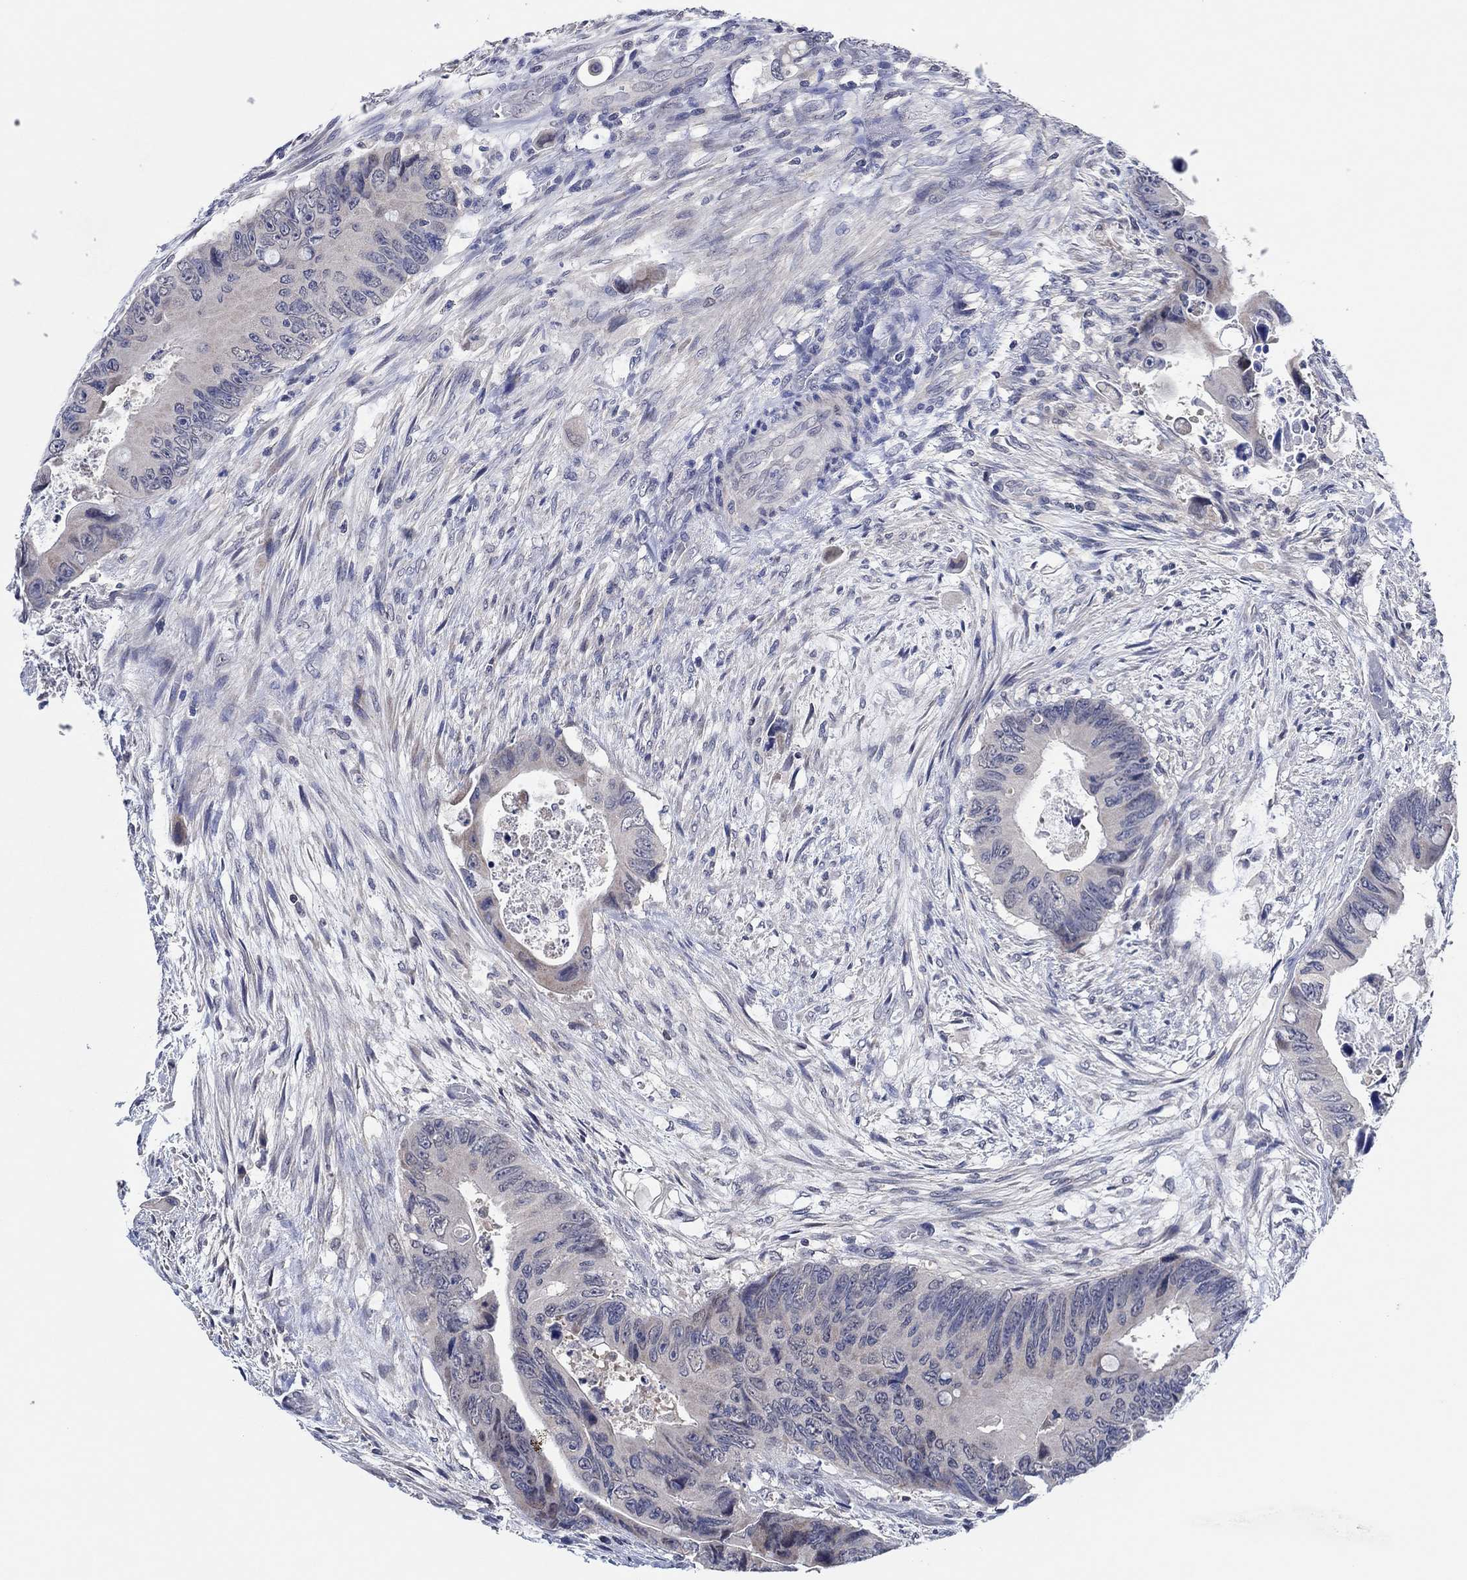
{"staining": {"intensity": "weak", "quantity": "<25%", "location": "cytoplasmic/membranous"}, "tissue": "colorectal cancer", "cell_type": "Tumor cells", "image_type": "cancer", "snomed": [{"axis": "morphology", "description": "Adenocarcinoma, NOS"}, {"axis": "topography", "description": "Rectum"}], "caption": "This is an IHC photomicrograph of adenocarcinoma (colorectal). There is no positivity in tumor cells.", "gene": "PRRT3", "patient": {"sex": "male", "age": 63}}